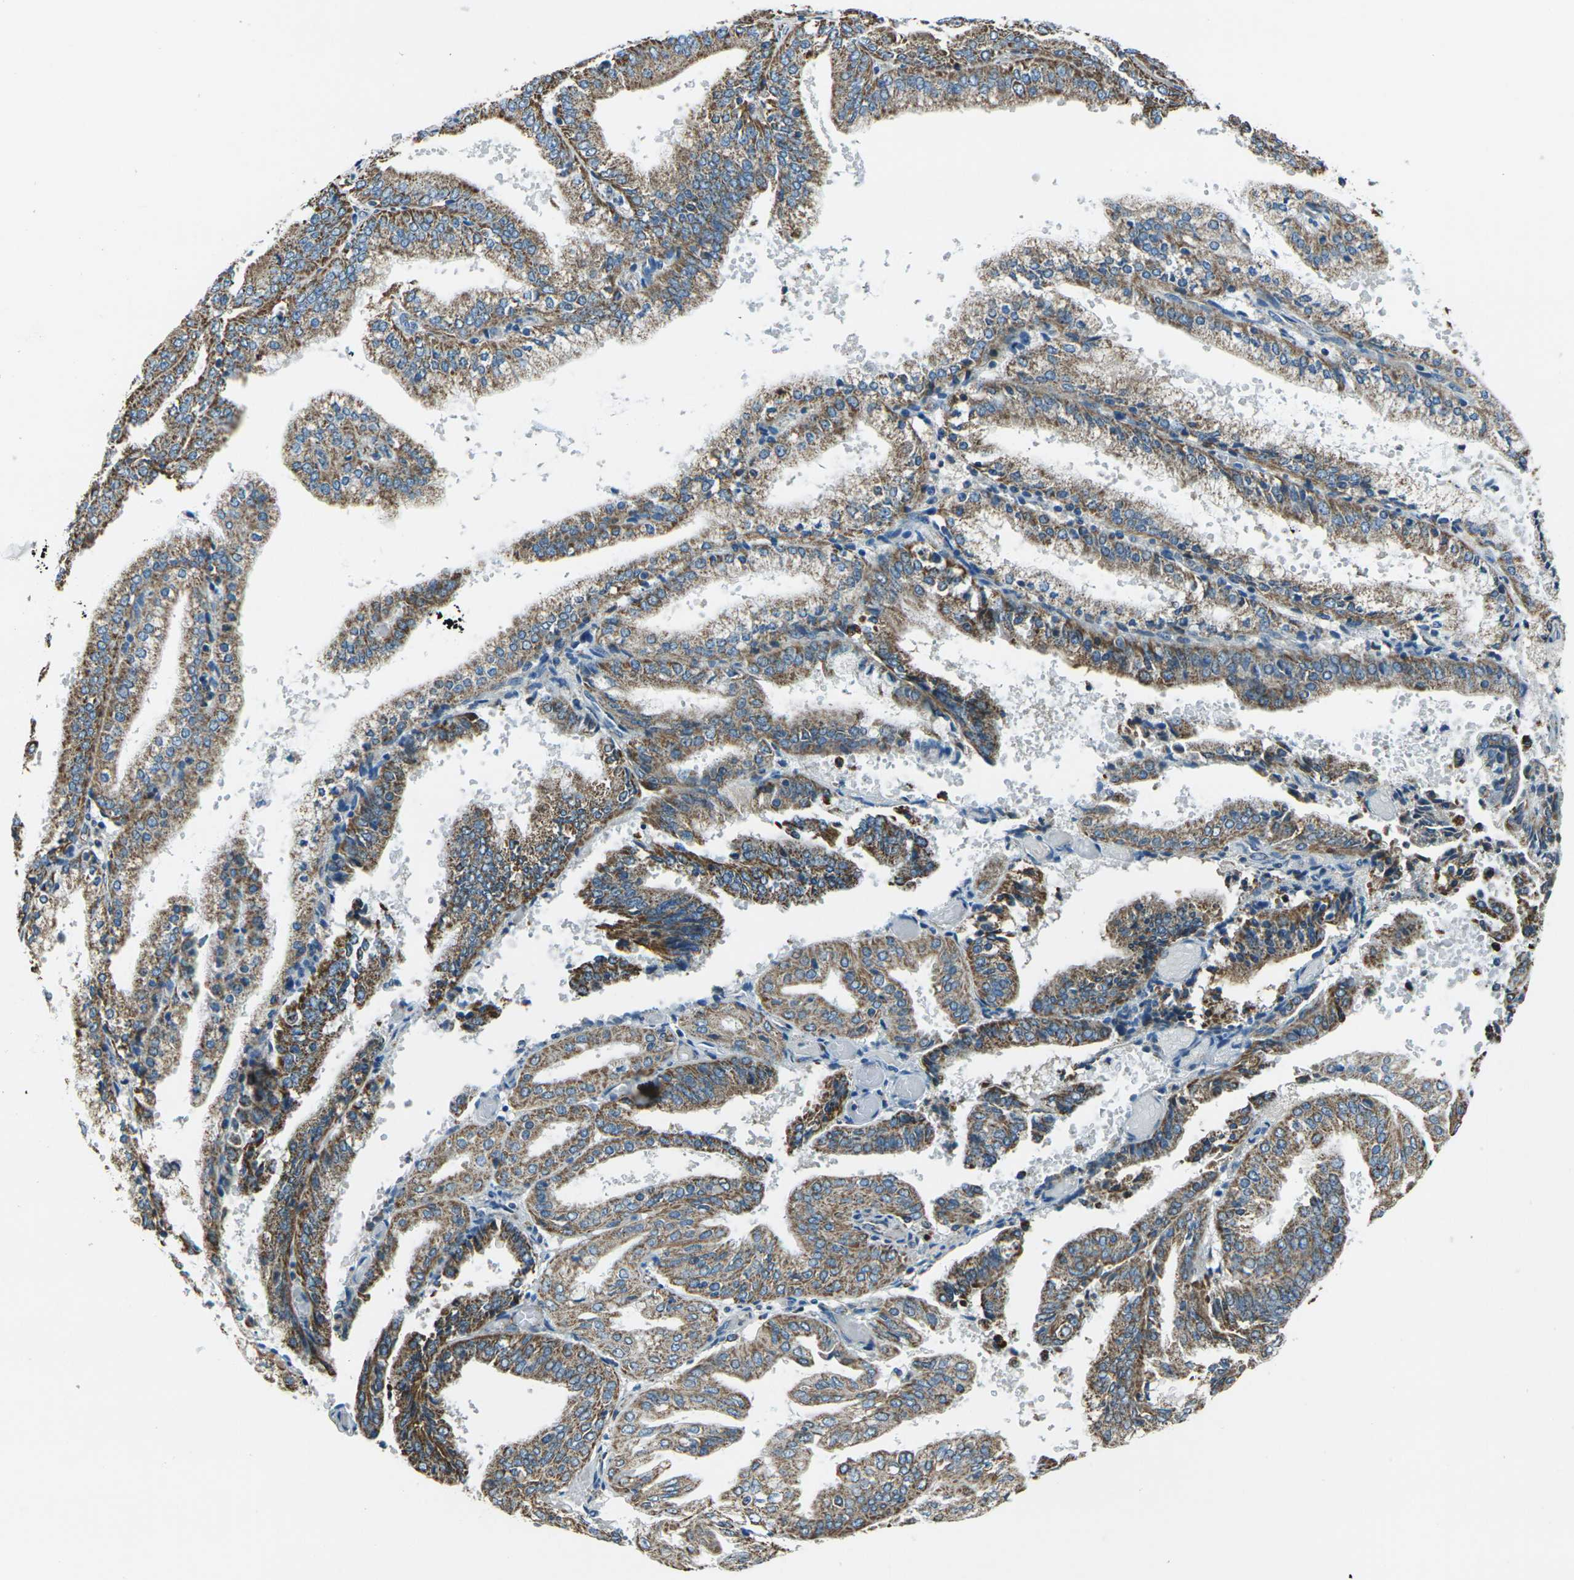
{"staining": {"intensity": "moderate", "quantity": ">75%", "location": "cytoplasmic/membranous"}, "tissue": "endometrial cancer", "cell_type": "Tumor cells", "image_type": "cancer", "snomed": [{"axis": "morphology", "description": "Adenocarcinoma, NOS"}, {"axis": "topography", "description": "Endometrium"}], "caption": "A photomicrograph showing moderate cytoplasmic/membranous expression in about >75% of tumor cells in adenocarcinoma (endometrial), as visualized by brown immunohistochemical staining.", "gene": "IRF3", "patient": {"sex": "female", "age": 63}}